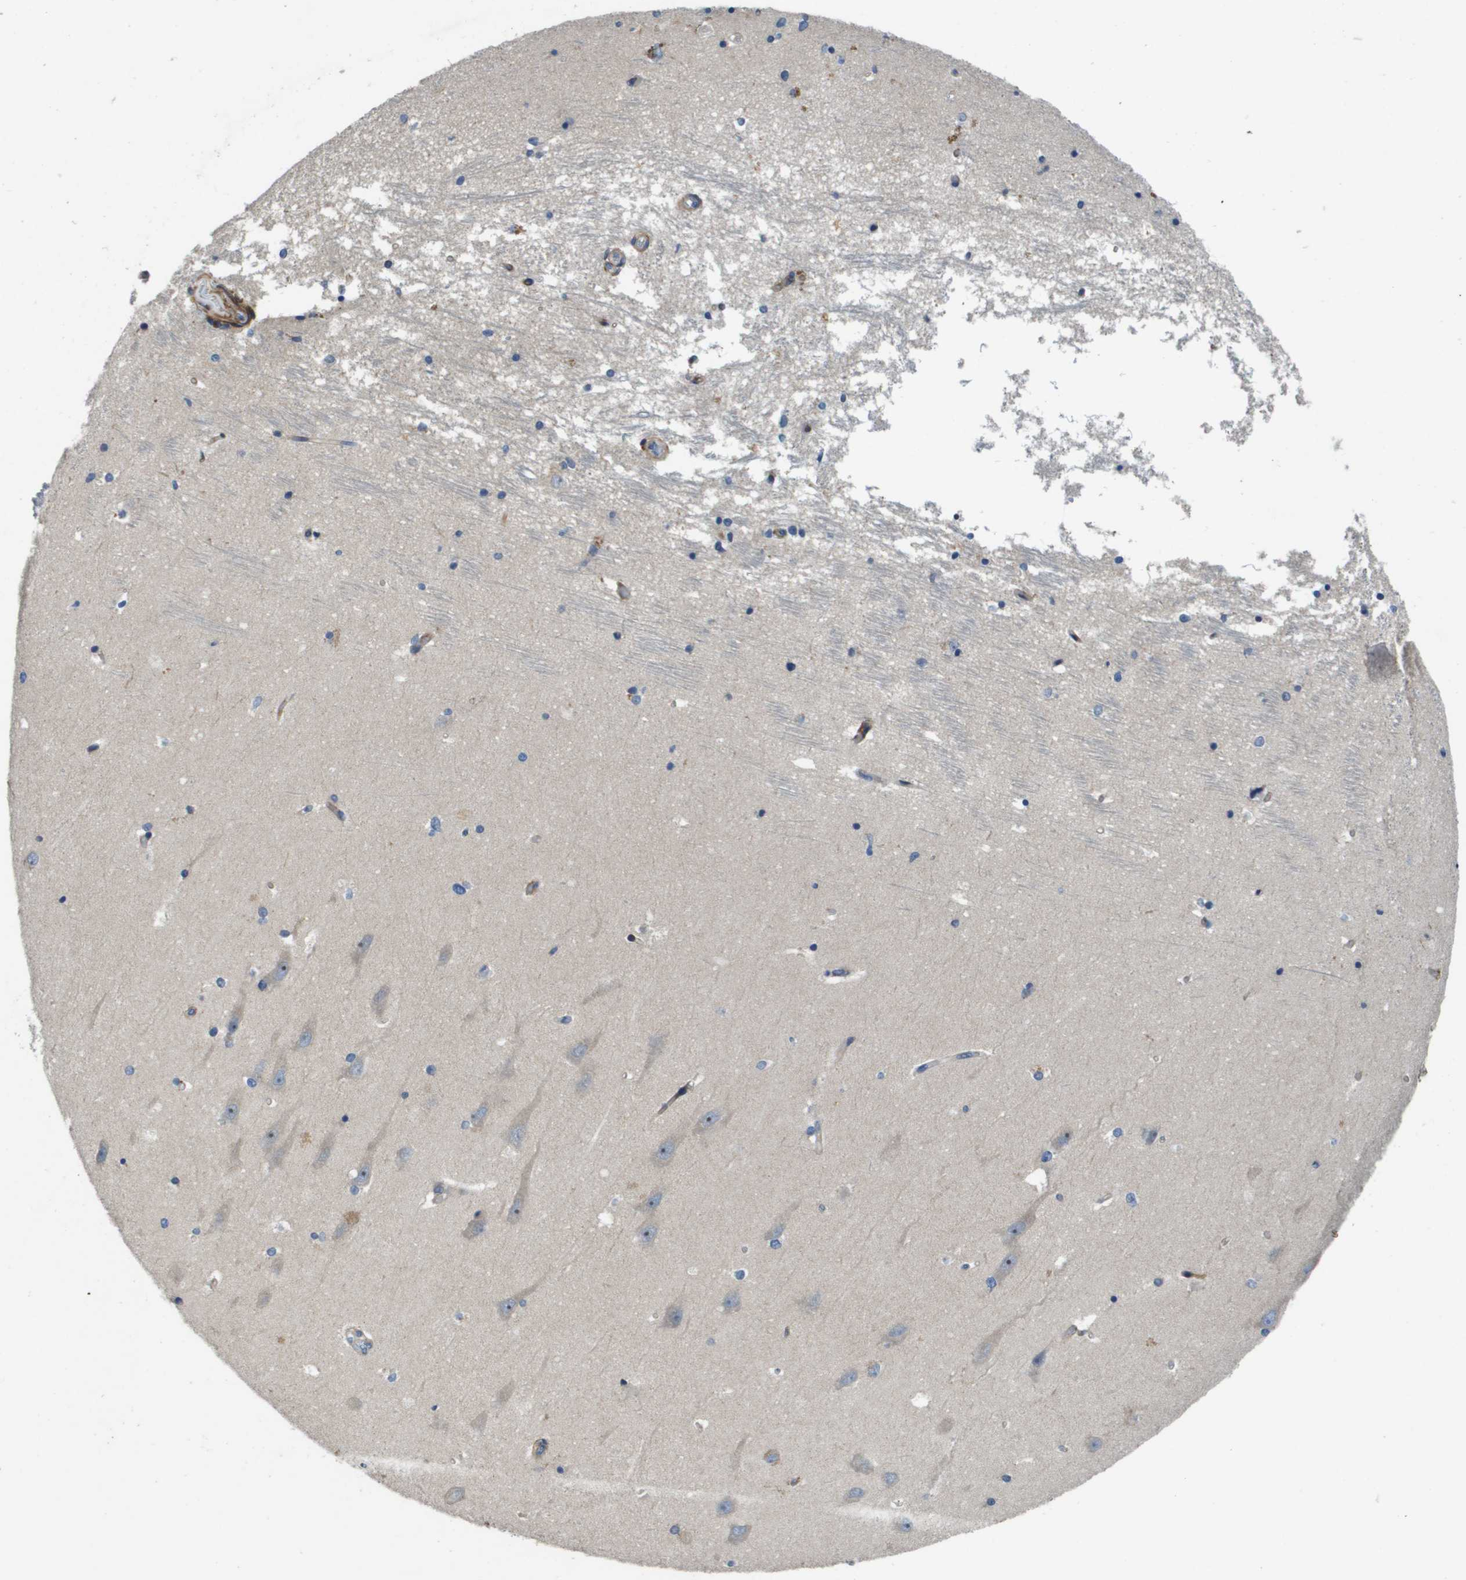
{"staining": {"intensity": "negative", "quantity": "none", "location": "none"}, "tissue": "hippocampus", "cell_type": "Glial cells", "image_type": "normal", "snomed": [{"axis": "morphology", "description": "Normal tissue, NOS"}, {"axis": "topography", "description": "Hippocampus"}], "caption": "This is a histopathology image of immunohistochemistry staining of benign hippocampus, which shows no expression in glial cells. The staining is performed using DAB (3,3'-diaminobenzidine) brown chromogen with nuclei counter-stained in using hematoxylin.", "gene": "SCN4B", "patient": {"sex": "male", "age": 45}}